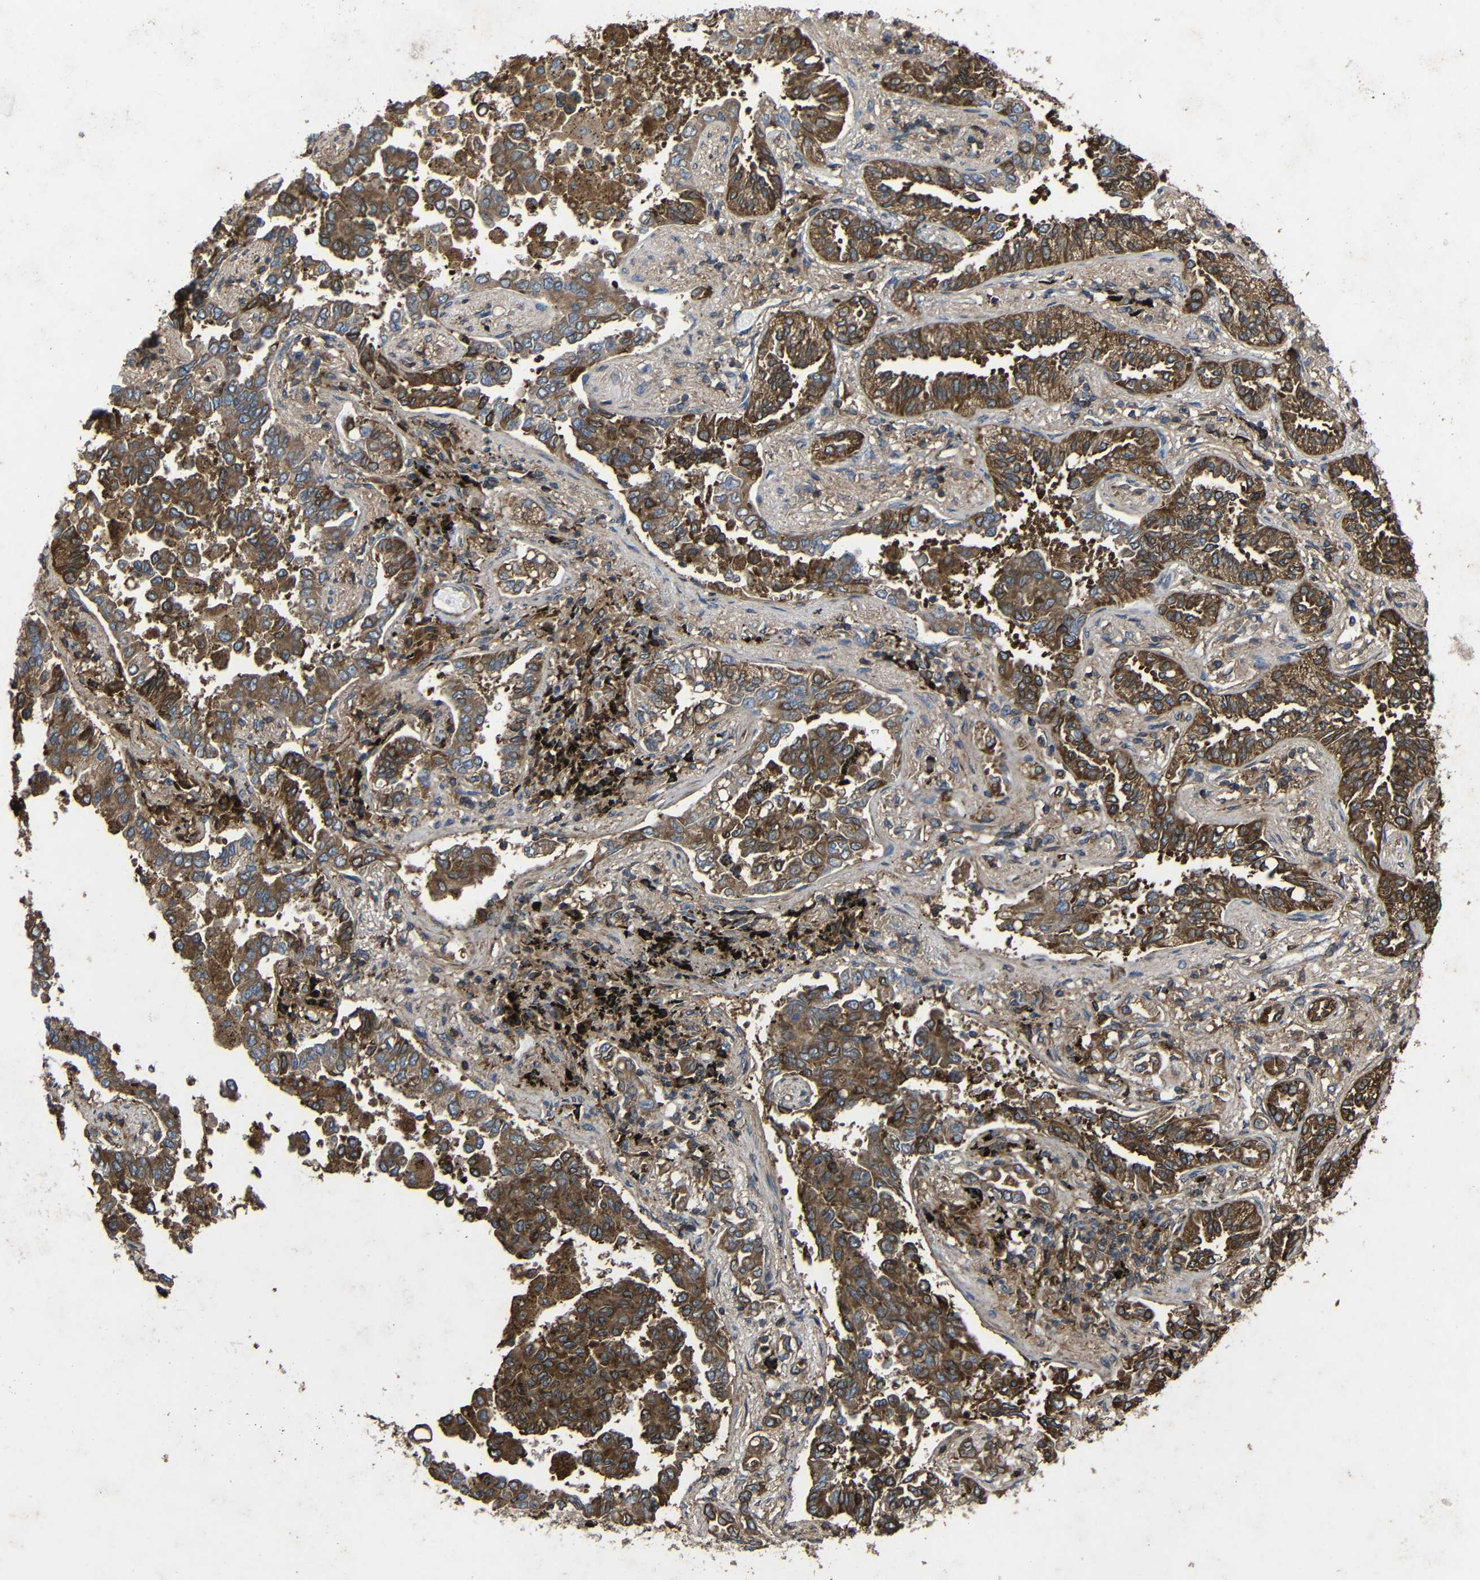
{"staining": {"intensity": "moderate", "quantity": ">75%", "location": "cytoplasmic/membranous"}, "tissue": "lung cancer", "cell_type": "Tumor cells", "image_type": "cancer", "snomed": [{"axis": "morphology", "description": "Normal tissue, NOS"}, {"axis": "morphology", "description": "Adenocarcinoma, NOS"}, {"axis": "topography", "description": "Lung"}], "caption": "The micrograph exhibits a brown stain indicating the presence of a protein in the cytoplasmic/membranous of tumor cells in lung adenocarcinoma.", "gene": "TREM2", "patient": {"sex": "male", "age": 59}}